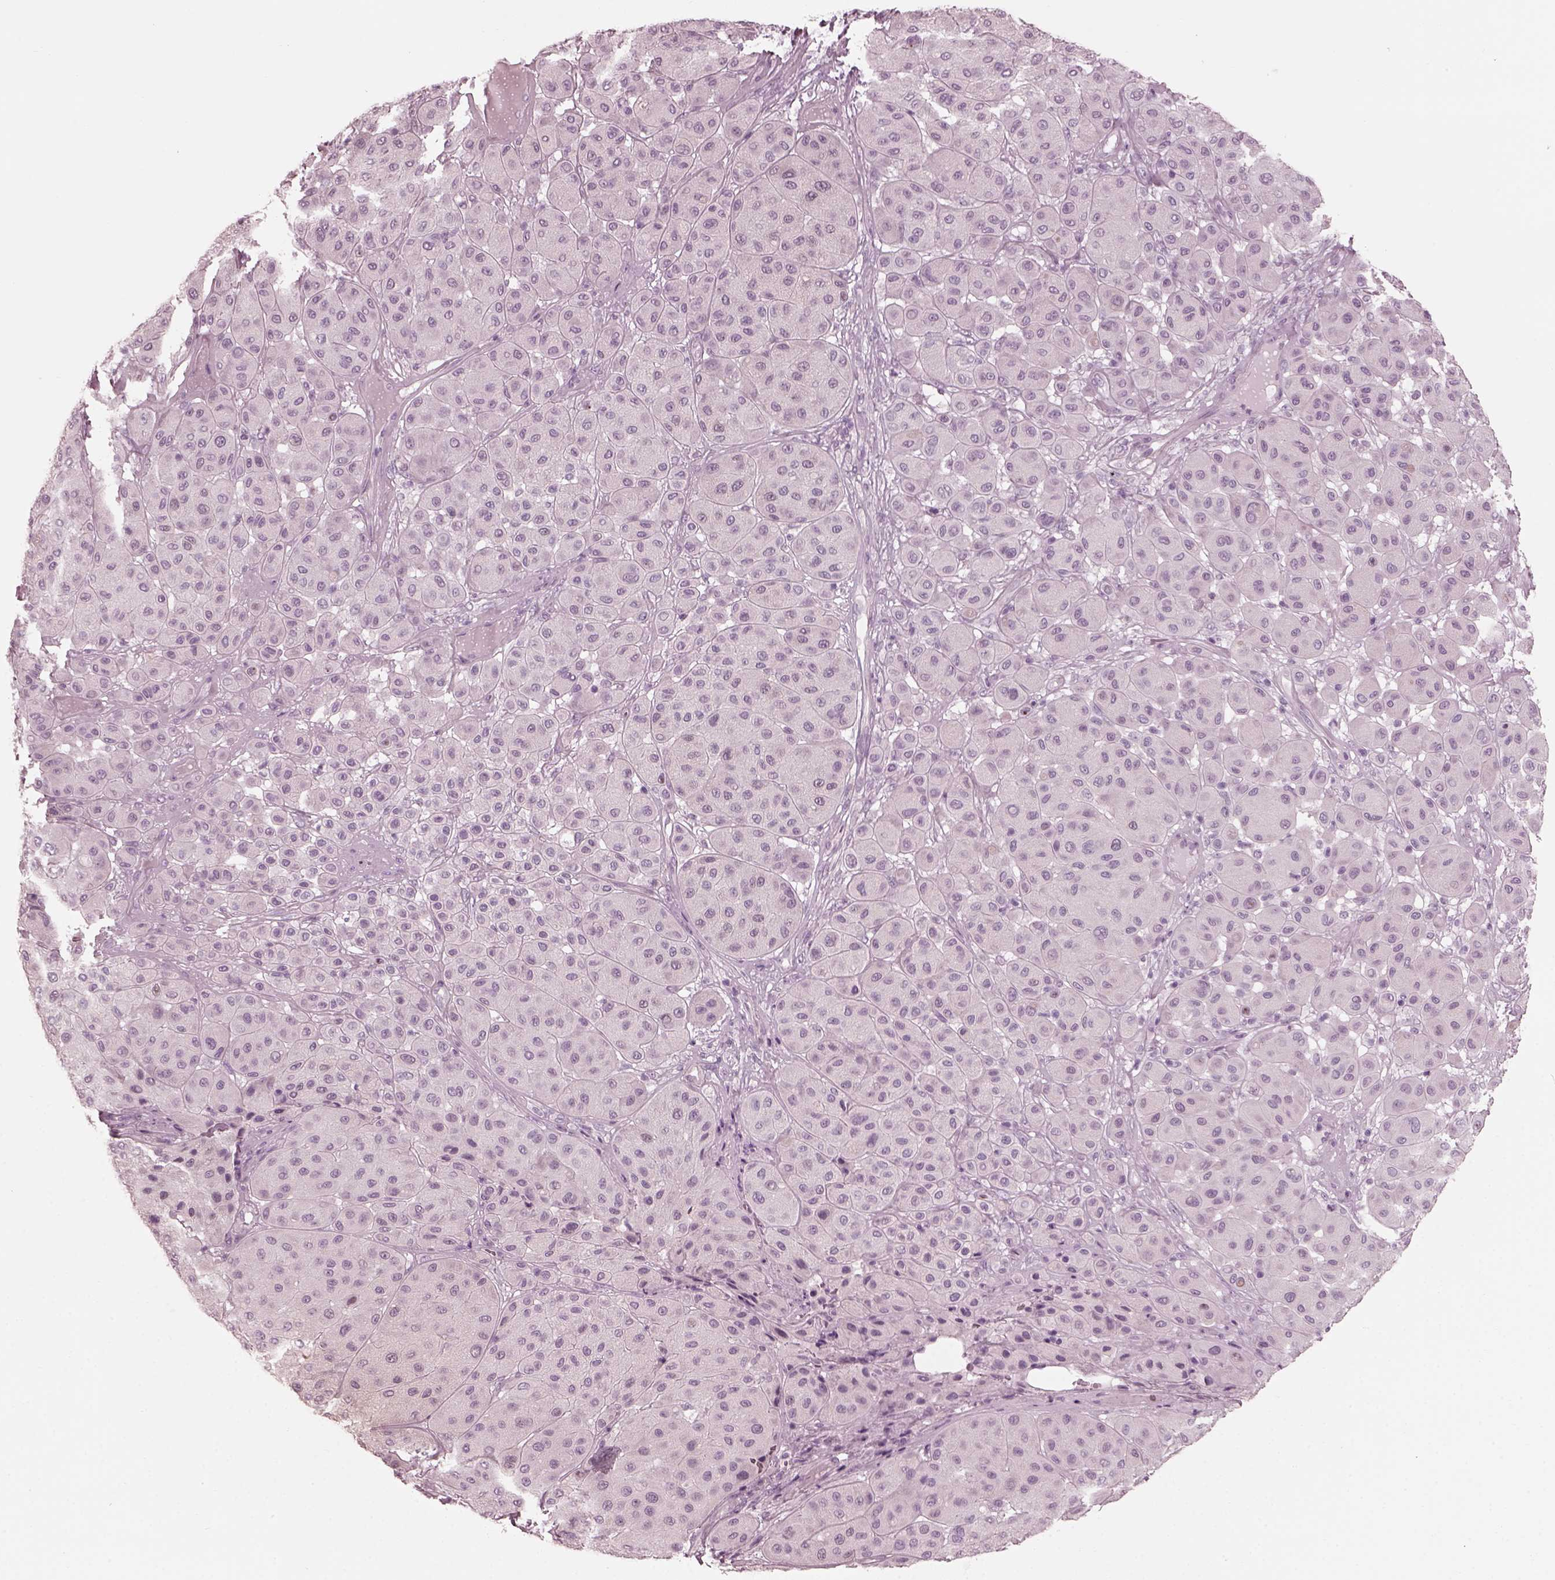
{"staining": {"intensity": "negative", "quantity": "none", "location": "none"}, "tissue": "melanoma", "cell_type": "Tumor cells", "image_type": "cancer", "snomed": [{"axis": "morphology", "description": "Malignant melanoma, Metastatic site"}, {"axis": "topography", "description": "Smooth muscle"}], "caption": "DAB immunohistochemical staining of human malignant melanoma (metastatic site) demonstrates no significant expression in tumor cells. (Brightfield microscopy of DAB immunohistochemistry (IHC) at high magnification).", "gene": "SAXO2", "patient": {"sex": "male", "age": 41}}